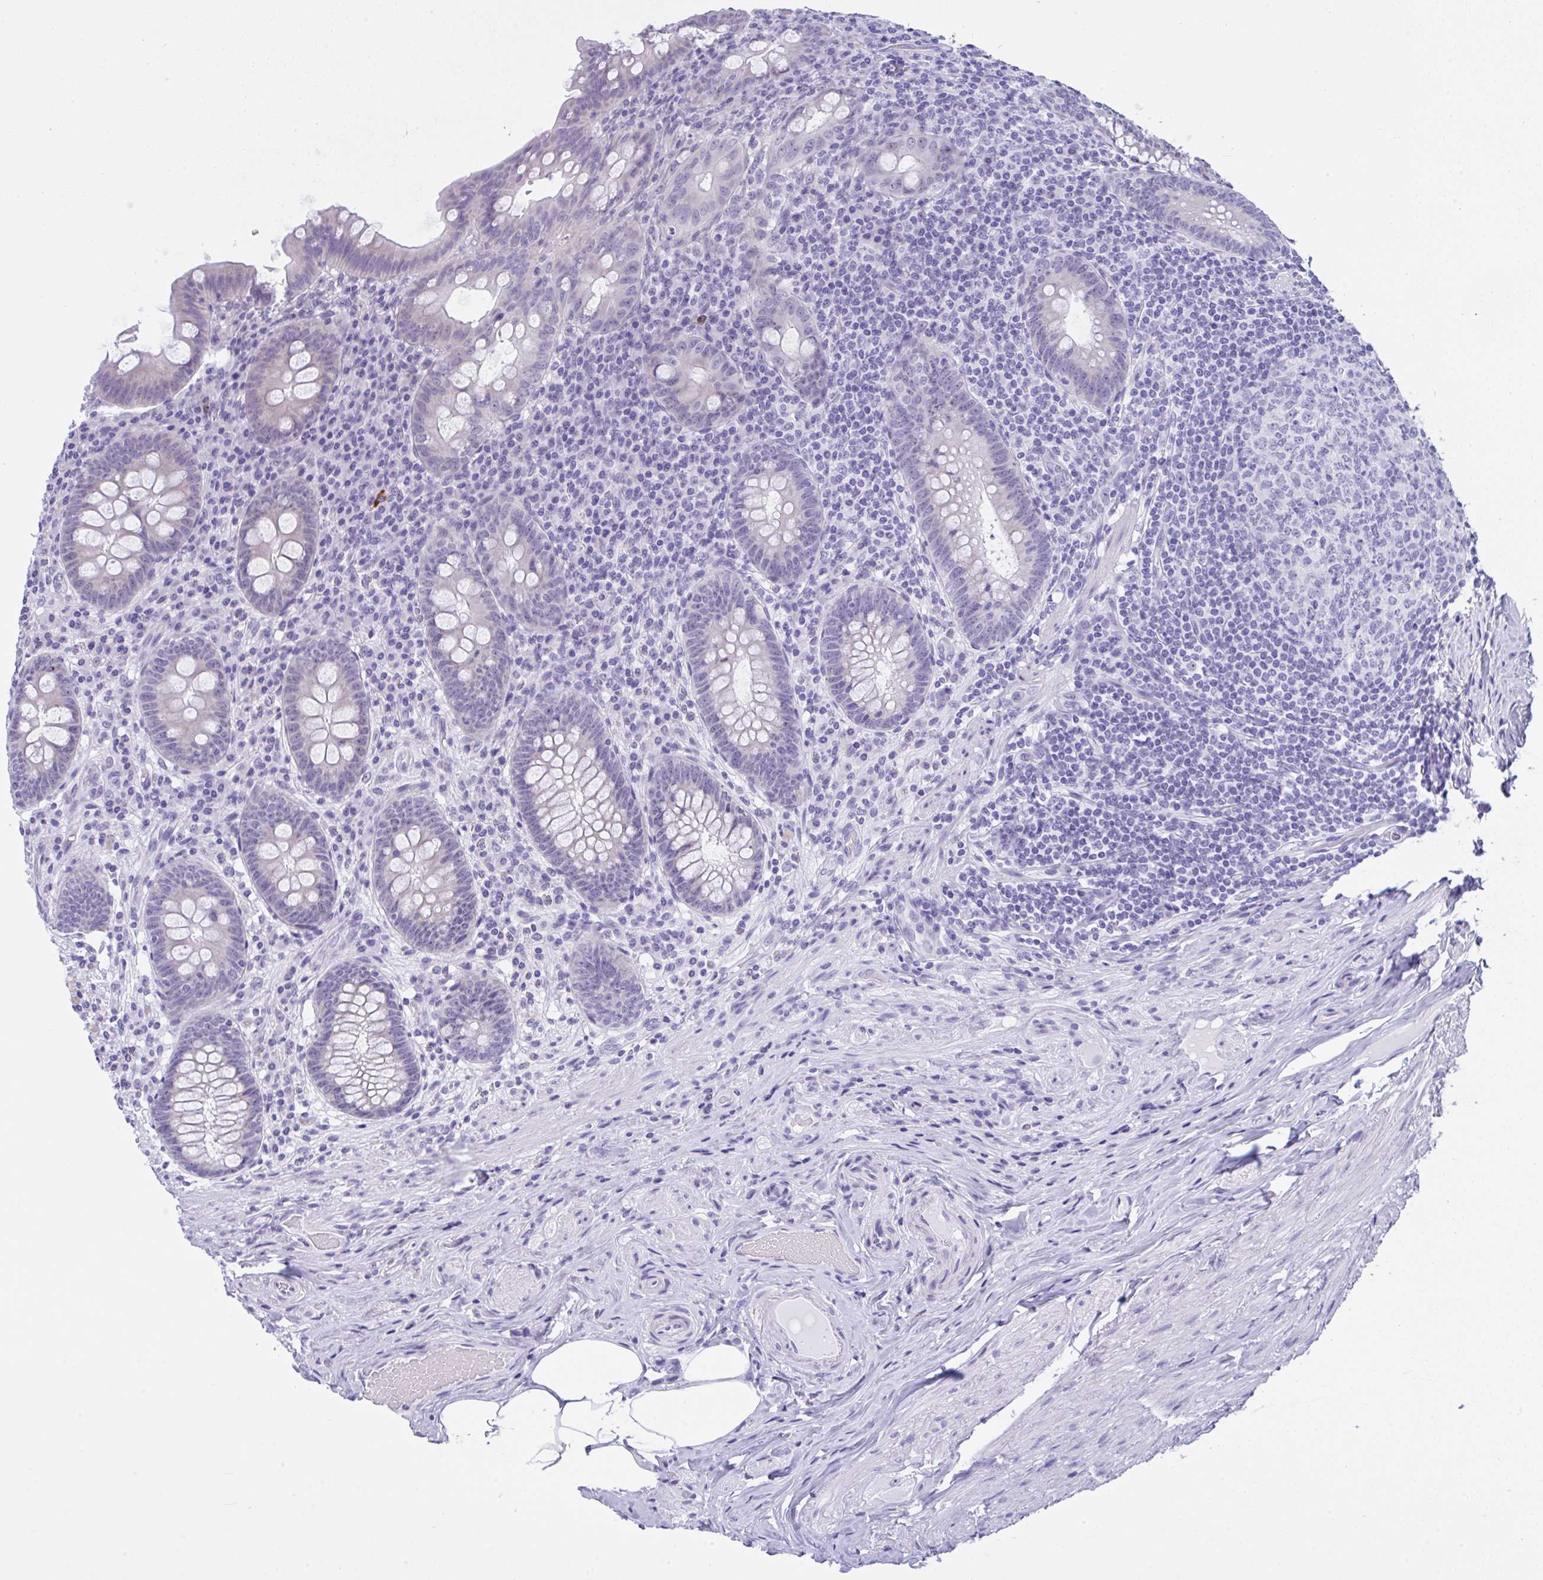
{"staining": {"intensity": "negative", "quantity": "none", "location": "none"}, "tissue": "appendix", "cell_type": "Glandular cells", "image_type": "normal", "snomed": [{"axis": "morphology", "description": "Normal tissue, NOS"}, {"axis": "topography", "description": "Appendix"}], "caption": "A high-resolution histopathology image shows immunohistochemistry staining of benign appendix, which exhibits no significant staining in glandular cells.", "gene": "YBX2", "patient": {"sex": "male", "age": 71}}